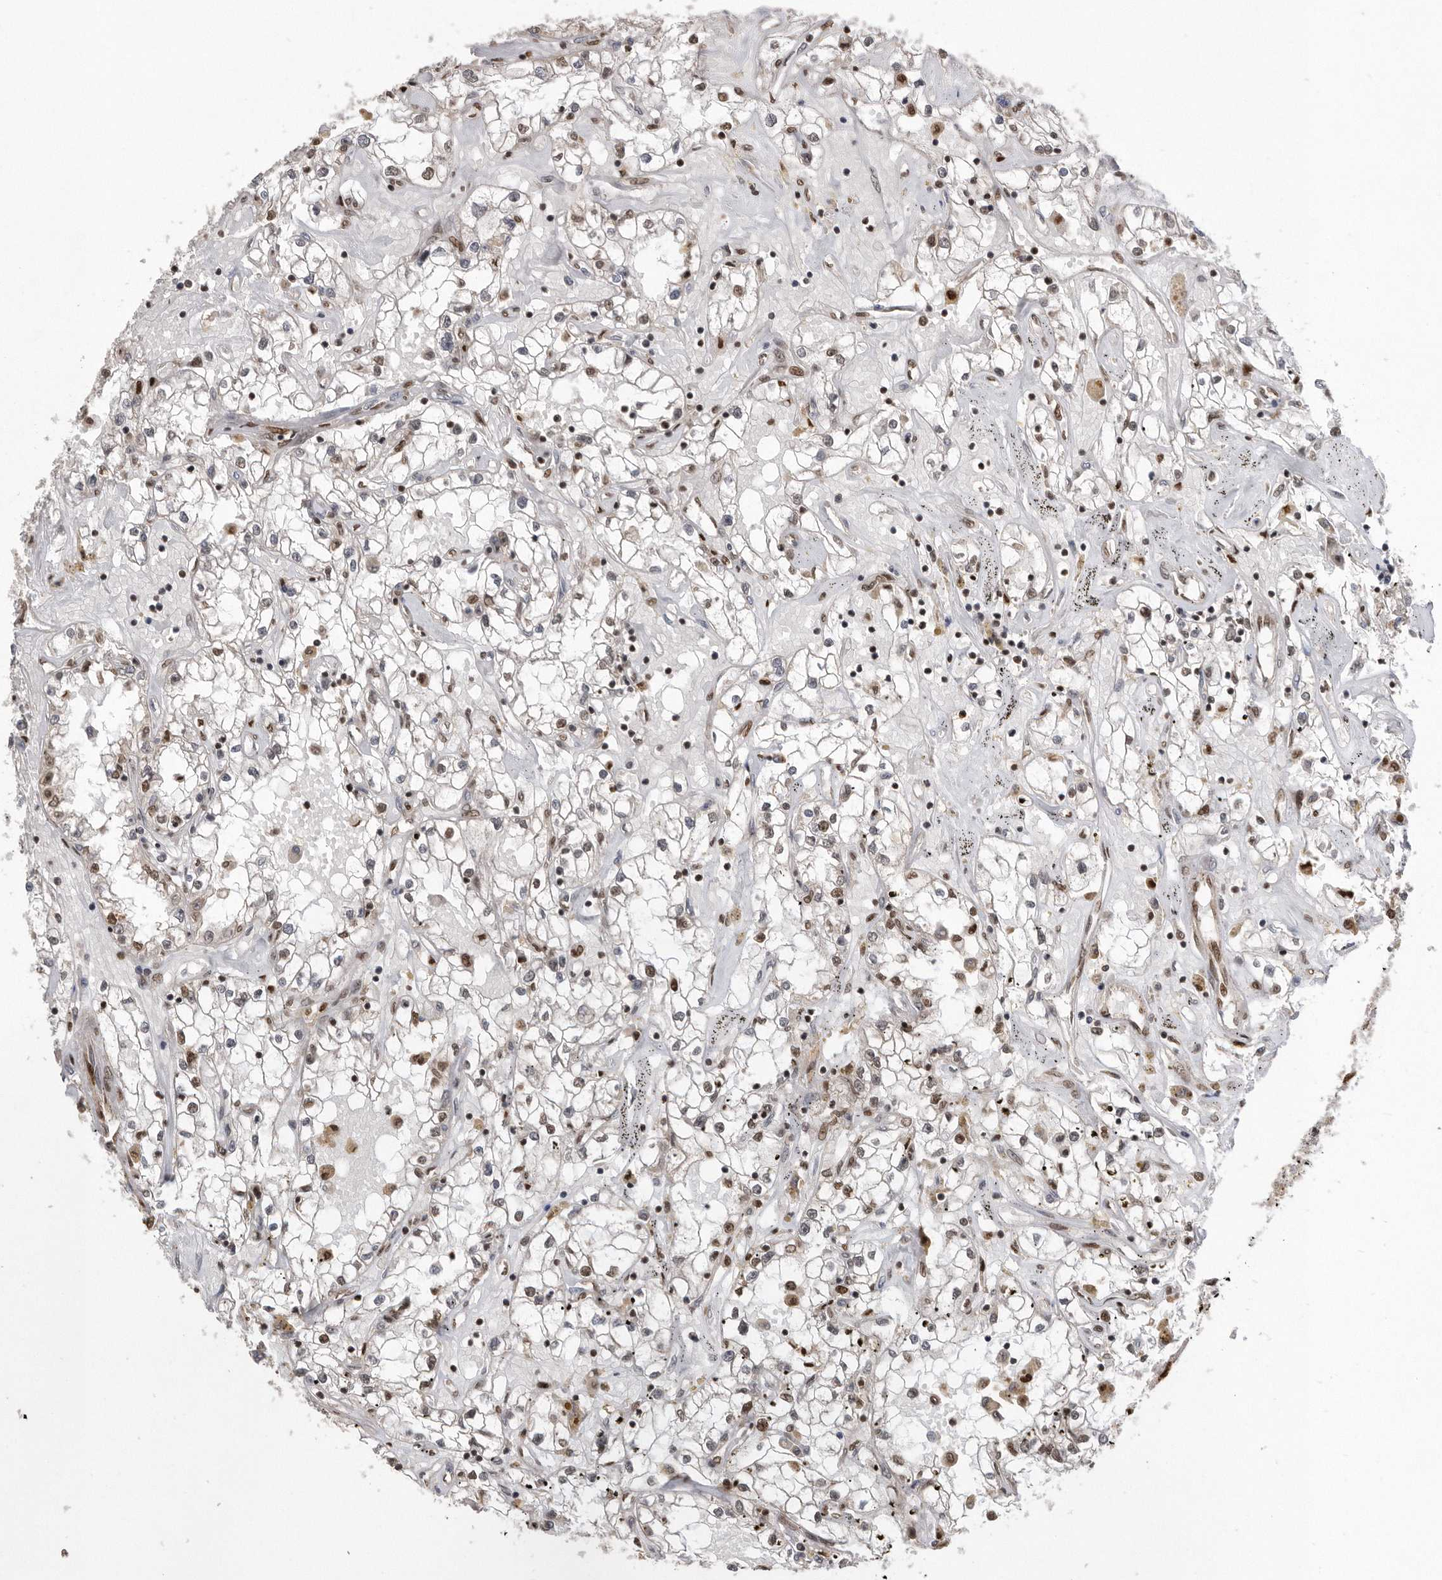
{"staining": {"intensity": "moderate", "quantity": "25%-75%", "location": "nuclear"}, "tissue": "renal cancer", "cell_type": "Tumor cells", "image_type": "cancer", "snomed": [{"axis": "morphology", "description": "Adenocarcinoma, NOS"}, {"axis": "topography", "description": "Kidney"}], "caption": "This is a histology image of IHC staining of renal cancer, which shows moderate expression in the nuclear of tumor cells.", "gene": "TDRD3", "patient": {"sex": "male", "age": 56}}